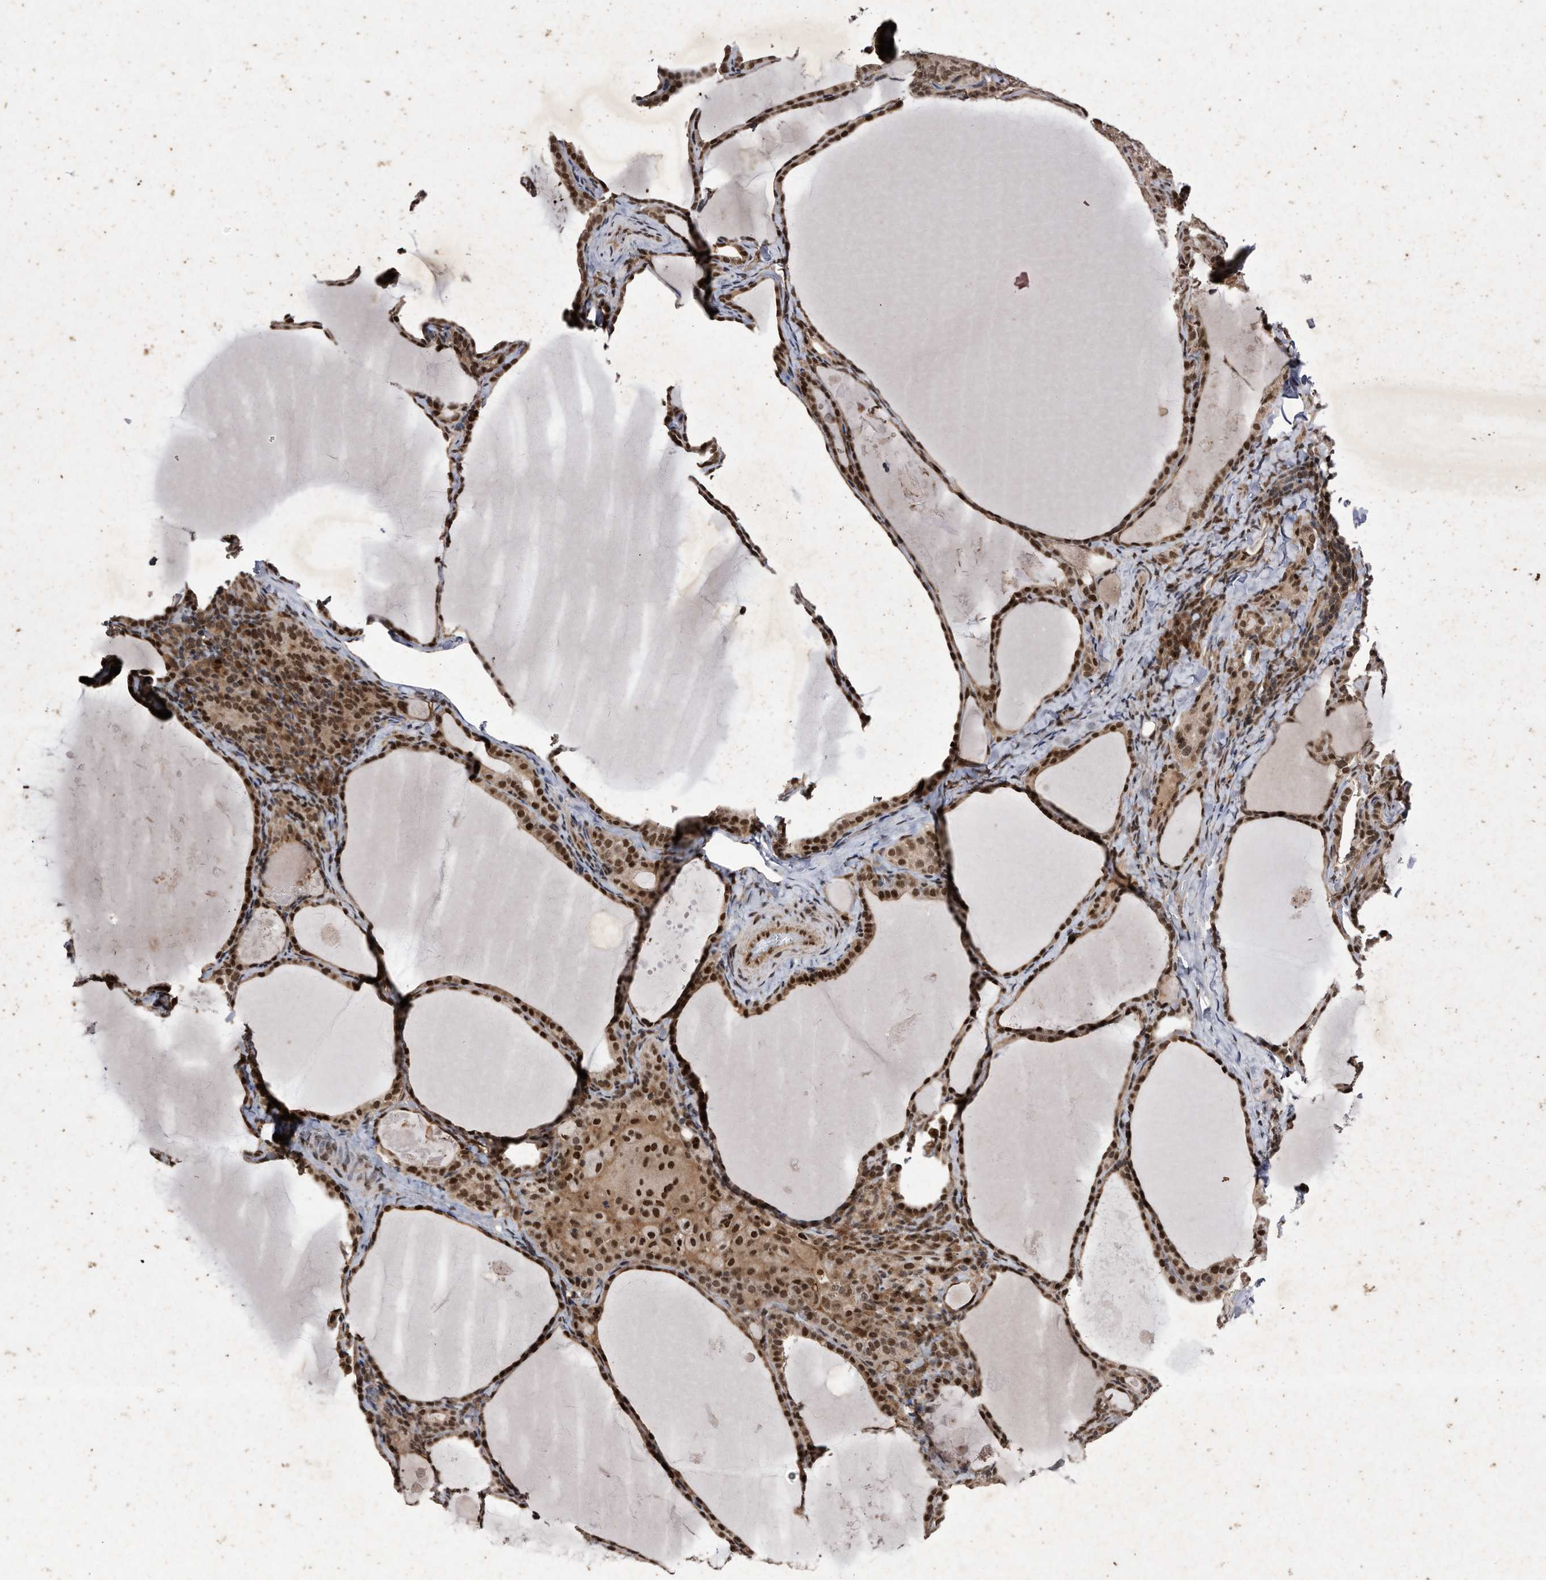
{"staining": {"intensity": "strong", "quantity": ">75%", "location": "cytoplasmic/membranous,nuclear"}, "tissue": "thyroid cancer", "cell_type": "Tumor cells", "image_type": "cancer", "snomed": [{"axis": "morphology", "description": "Papillary adenocarcinoma, NOS"}, {"axis": "topography", "description": "Thyroid gland"}], "caption": "Immunohistochemical staining of thyroid cancer exhibits high levels of strong cytoplasmic/membranous and nuclear protein staining in approximately >75% of tumor cells.", "gene": "RAD23B", "patient": {"sex": "female", "age": 42}}